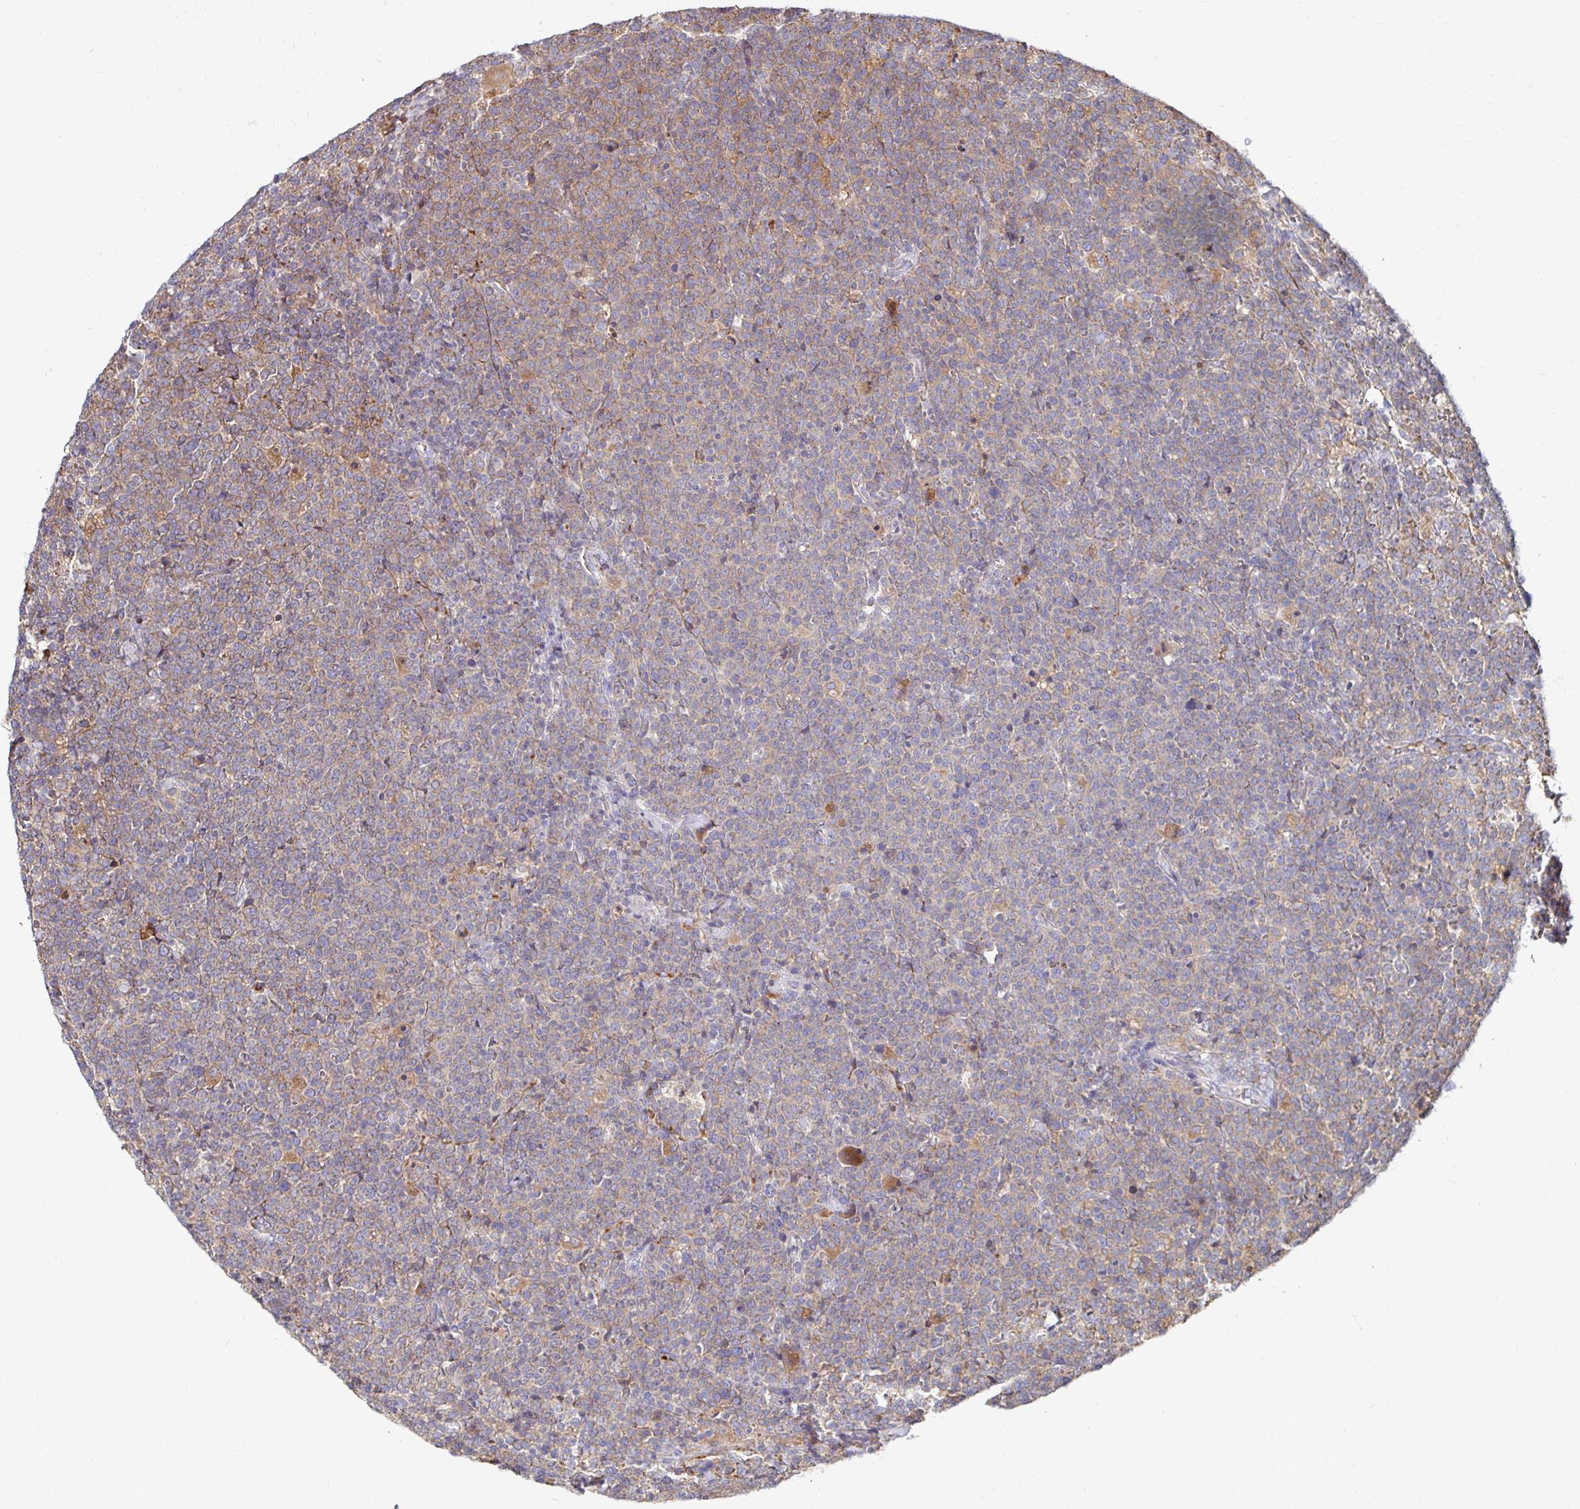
{"staining": {"intensity": "negative", "quantity": "none", "location": "none"}, "tissue": "lymphoma", "cell_type": "Tumor cells", "image_type": "cancer", "snomed": [{"axis": "morphology", "description": "Malignant lymphoma, non-Hodgkin's type, High grade"}, {"axis": "topography", "description": "Lymph node"}], "caption": "This is an IHC photomicrograph of malignant lymphoma, non-Hodgkin's type (high-grade). There is no positivity in tumor cells.", "gene": "NCSTN", "patient": {"sex": "male", "age": 61}}